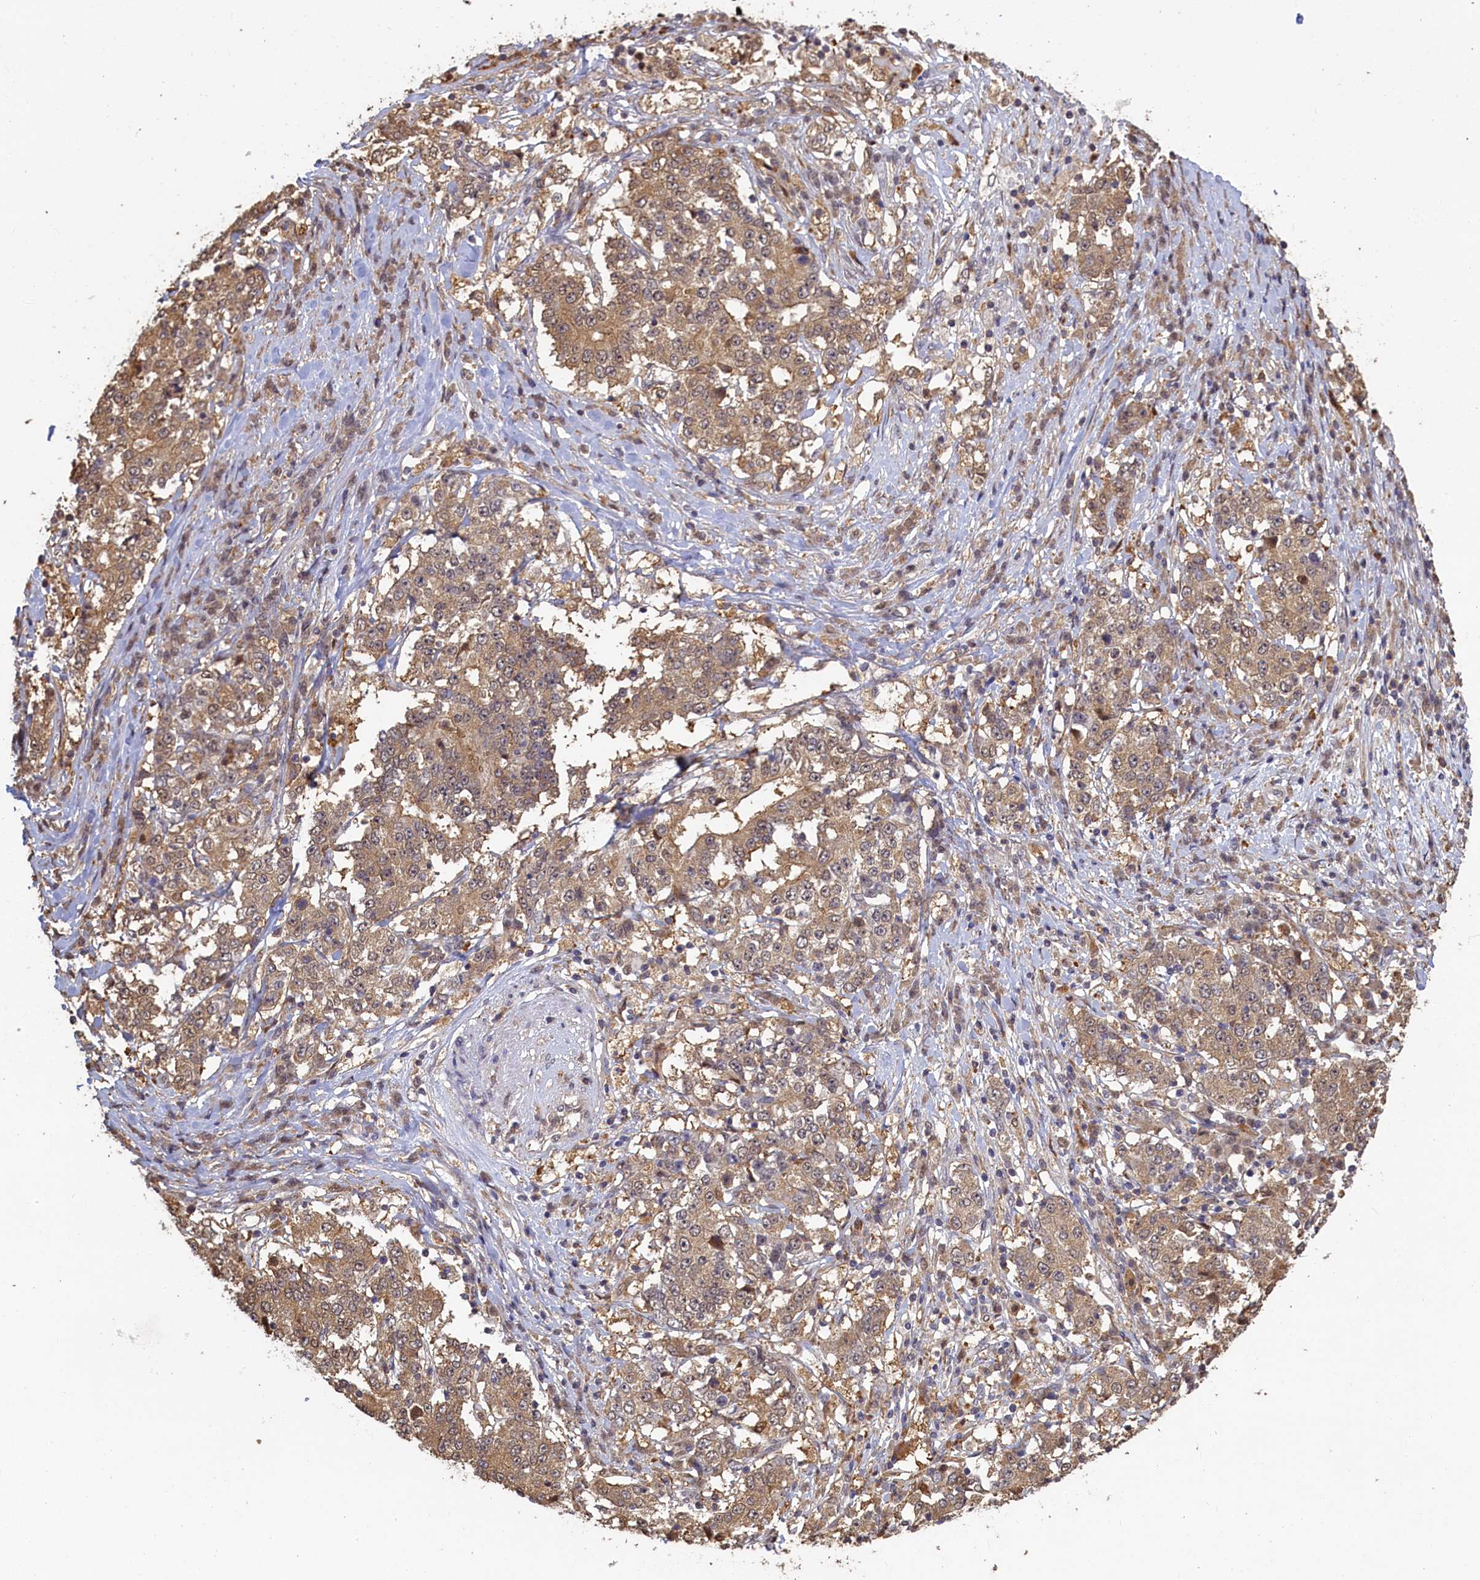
{"staining": {"intensity": "moderate", "quantity": ">75%", "location": "cytoplasmic/membranous"}, "tissue": "stomach cancer", "cell_type": "Tumor cells", "image_type": "cancer", "snomed": [{"axis": "morphology", "description": "Adenocarcinoma, NOS"}, {"axis": "topography", "description": "Stomach"}], "caption": "Approximately >75% of tumor cells in stomach cancer (adenocarcinoma) demonstrate moderate cytoplasmic/membranous protein staining as visualized by brown immunohistochemical staining.", "gene": "UCHL3", "patient": {"sex": "male", "age": 59}}